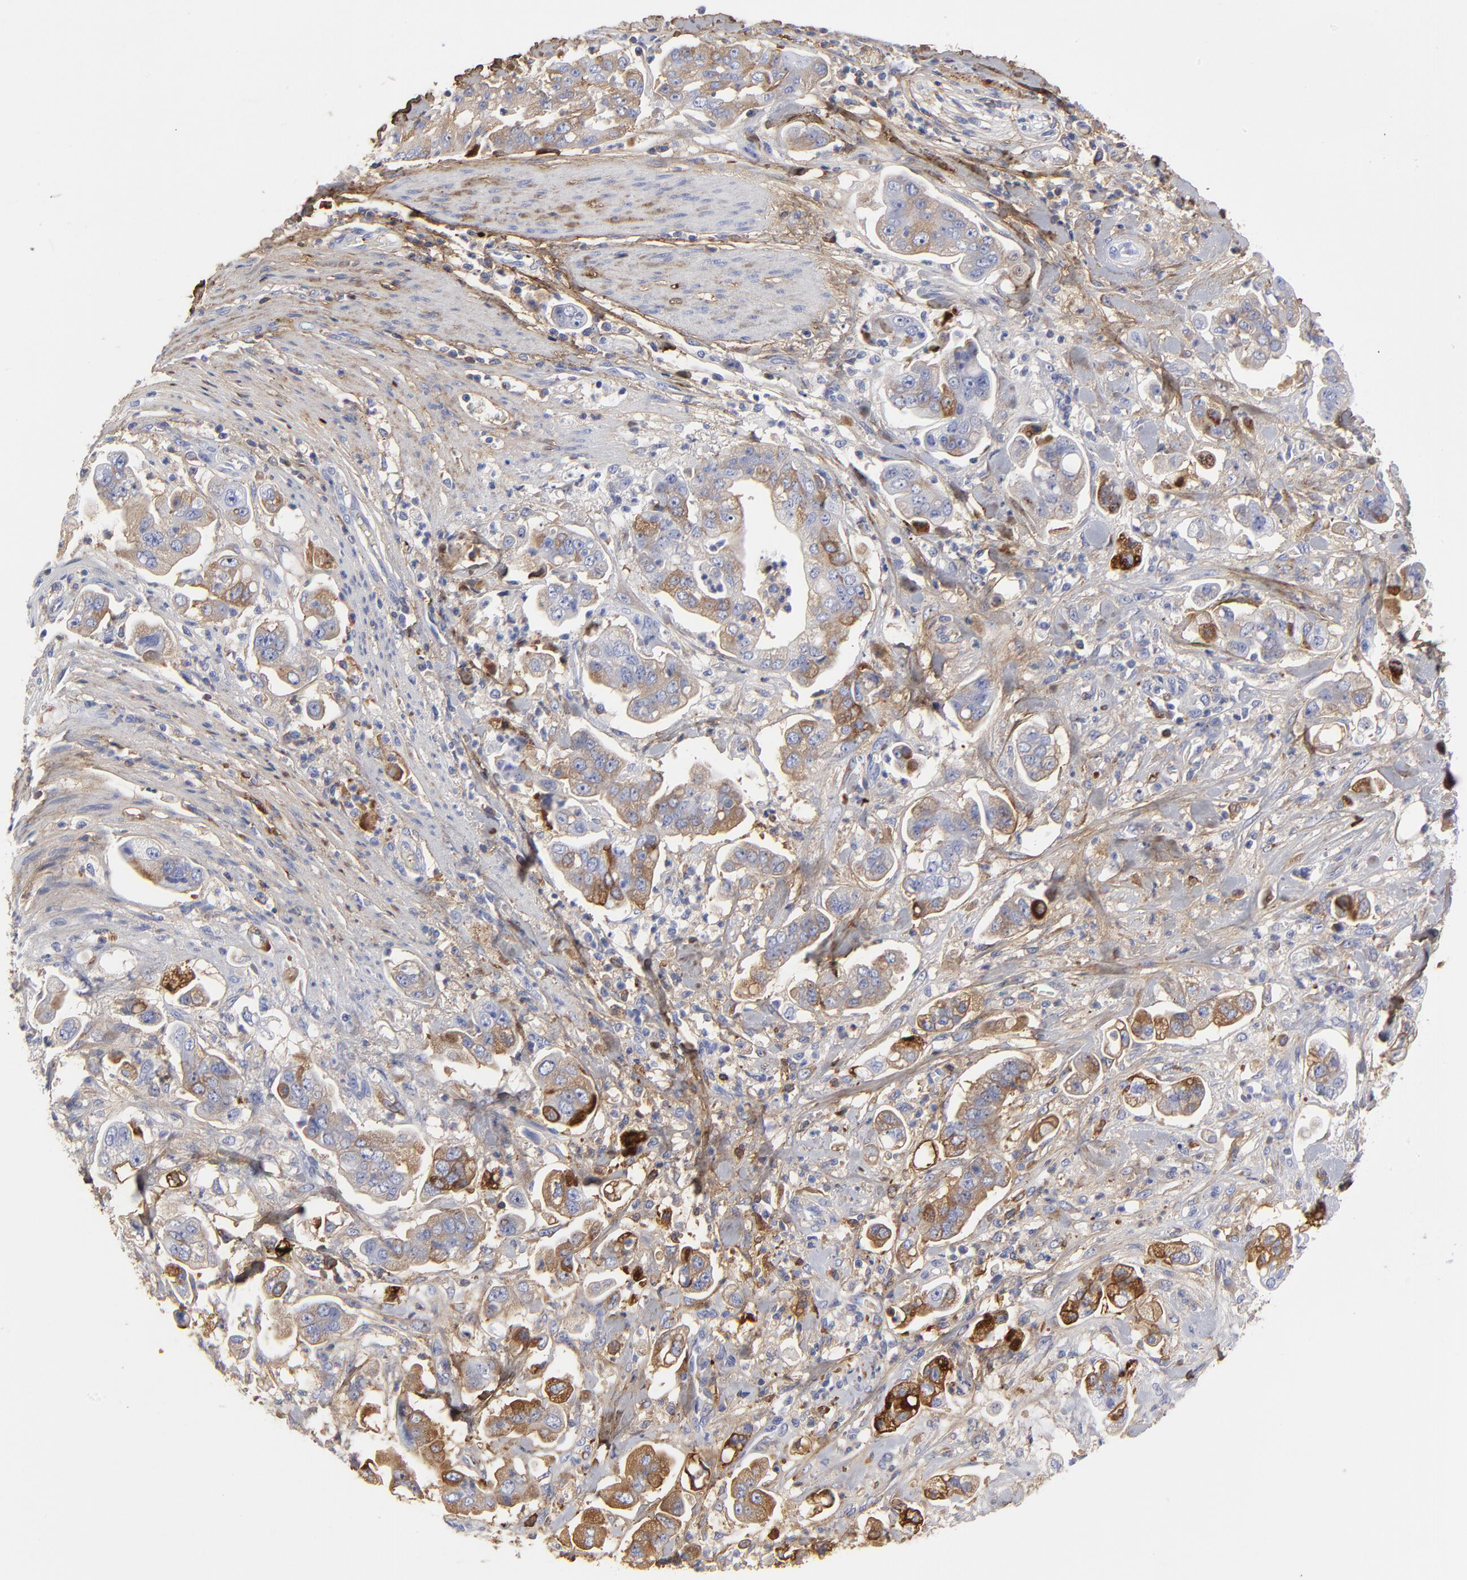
{"staining": {"intensity": "strong", "quantity": "25%-75%", "location": "cytoplasmic/membranous"}, "tissue": "stomach cancer", "cell_type": "Tumor cells", "image_type": "cancer", "snomed": [{"axis": "morphology", "description": "Adenocarcinoma, NOS"}, {"axis": "topography", "description": "Stomach"}], "caption": "High-power microscopy captured an immunohistochemistry (IHC) histopathology image of stomach adenocarcinoma, revealing strong cytoplasmic/membranous positivity in about 25%-75% of tumor cells.", "gene": "DCN", "patient": {"sex": "male", "age": 62}}